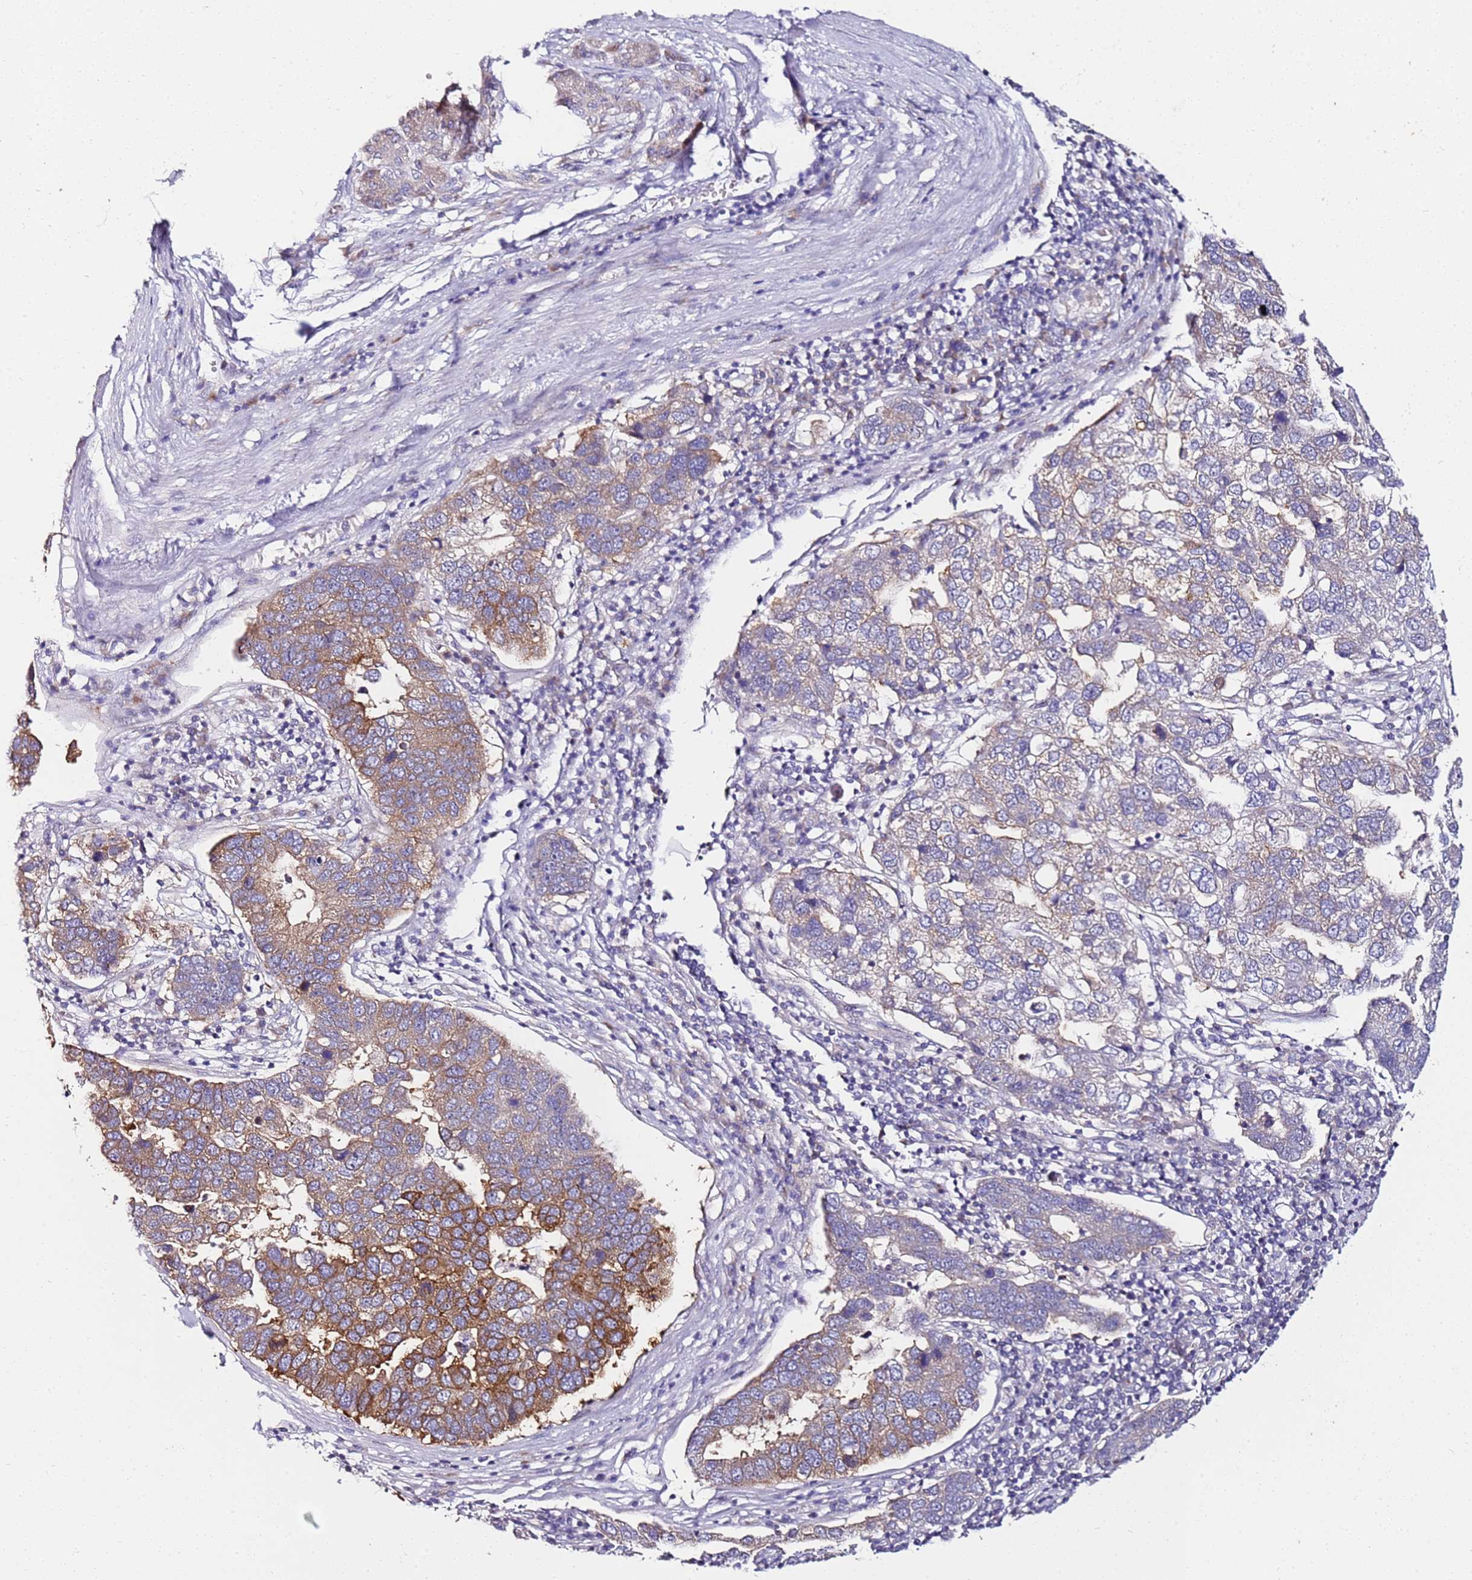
{"staining": {"intensity": "moderate", "quantity": "25%-75%", "location": "cytoplasmic/membranous"}, "tissue": "pancreatic cancer", "cell_type": "Tumor cells", "image_type": "cancer", "snomed": [{"axis": "morphology", "description": "Adenocarcinoma, NOS"}, {"axis": "topography", "description": "Pancreas"}], "caption": "A brown stain highlights moderate cytoplasmic/membranous expression of a protein in pancreatic adenocarcinoma tumor cells.", "gene": "SRRM5", "patient": {"sex": "female", "age": 61}}